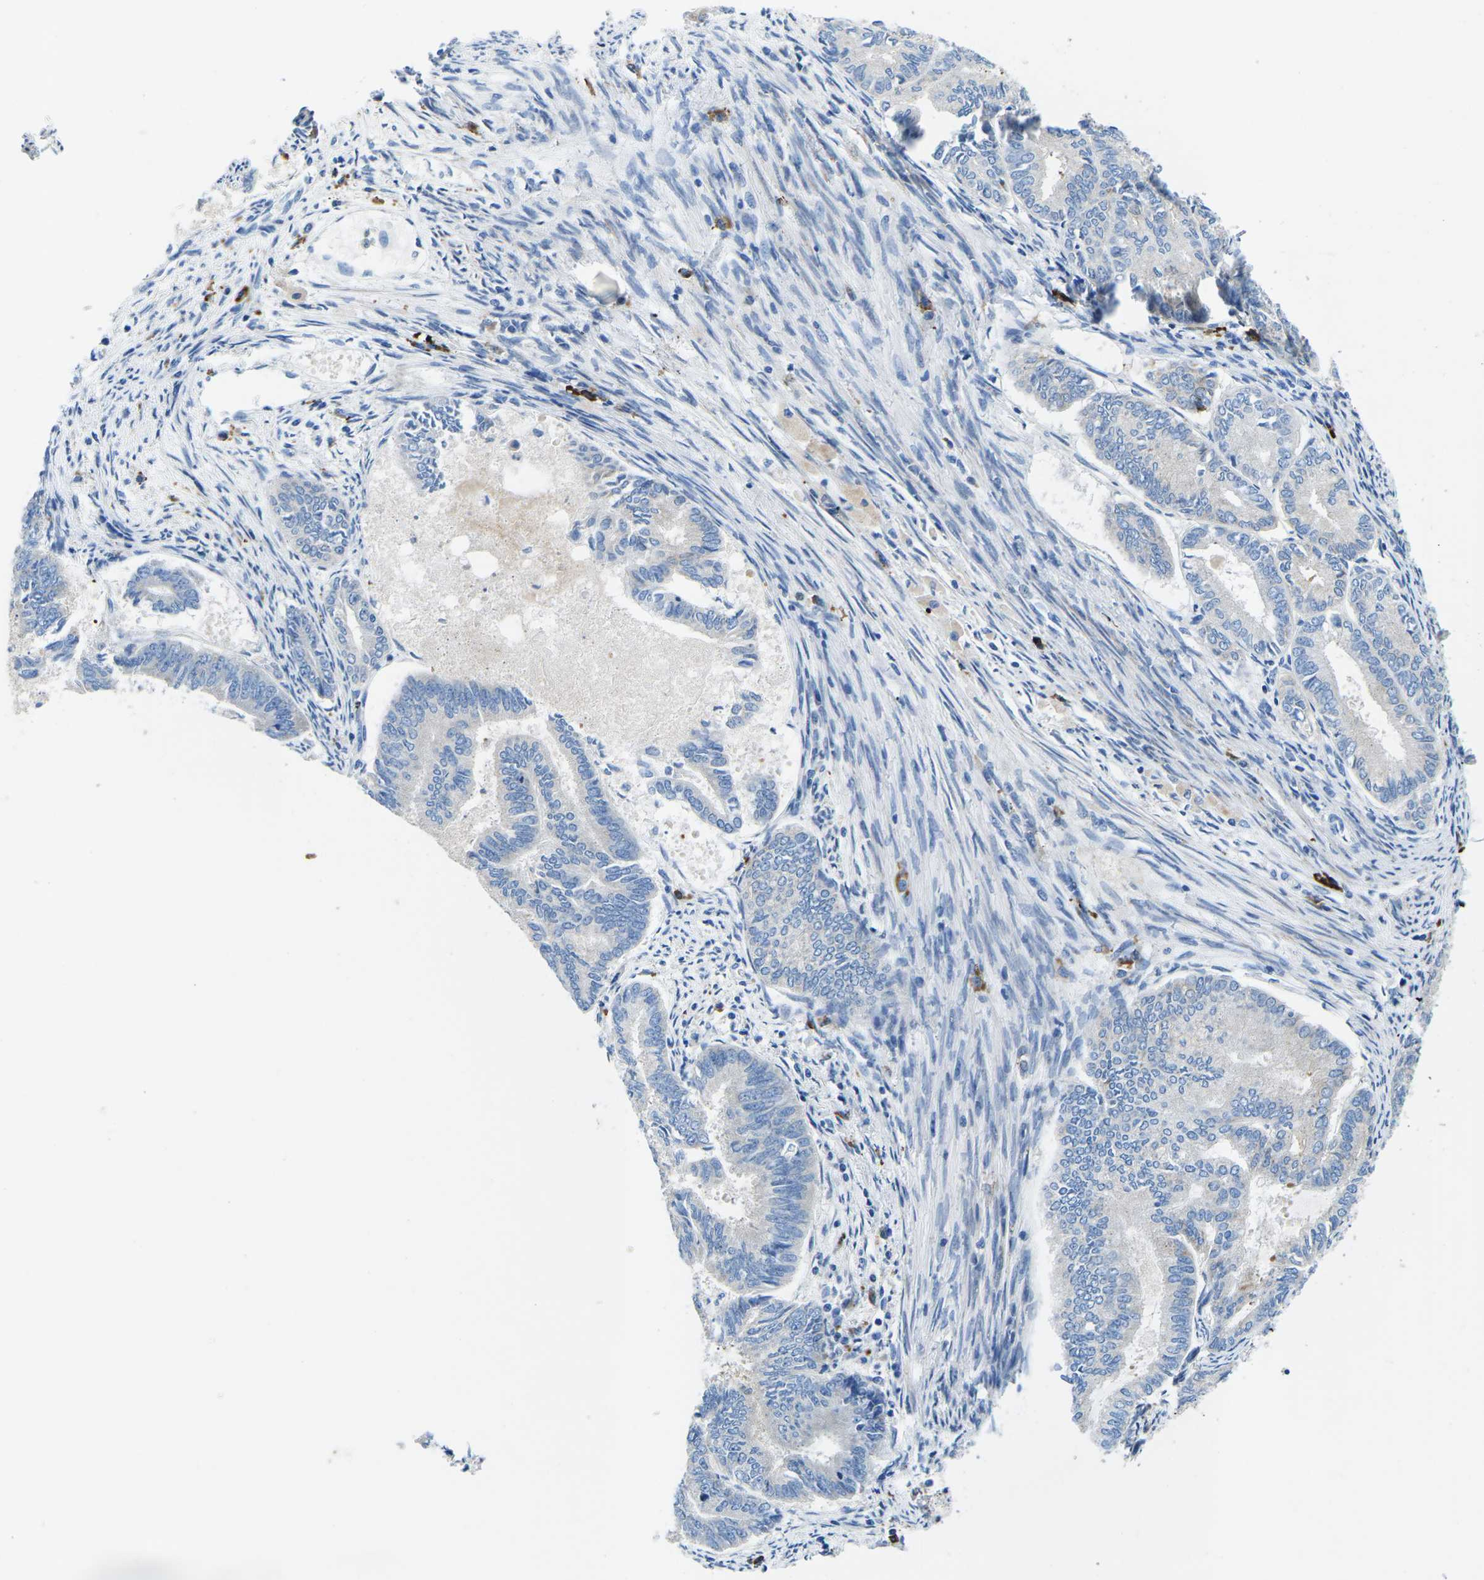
{"staining": {"intensity": "negative", "quantity": "none", "location": "none"}, "tissue": "endometrial cancer", "cell_type": "Tumor cells", "image_type": "cancer", "snomed": [{"axis": "morphology", "description": "Adenocarcinoma, NOS"}, {"axis": "topography", "description": "Endometrium"}], "caption": "Endometrial adenocarcinoma was stained to show a protein in brown. There is no significant expression in tumor cells.", "gene": "MC4R", "patient": {"sex": "female", "age": 86}}